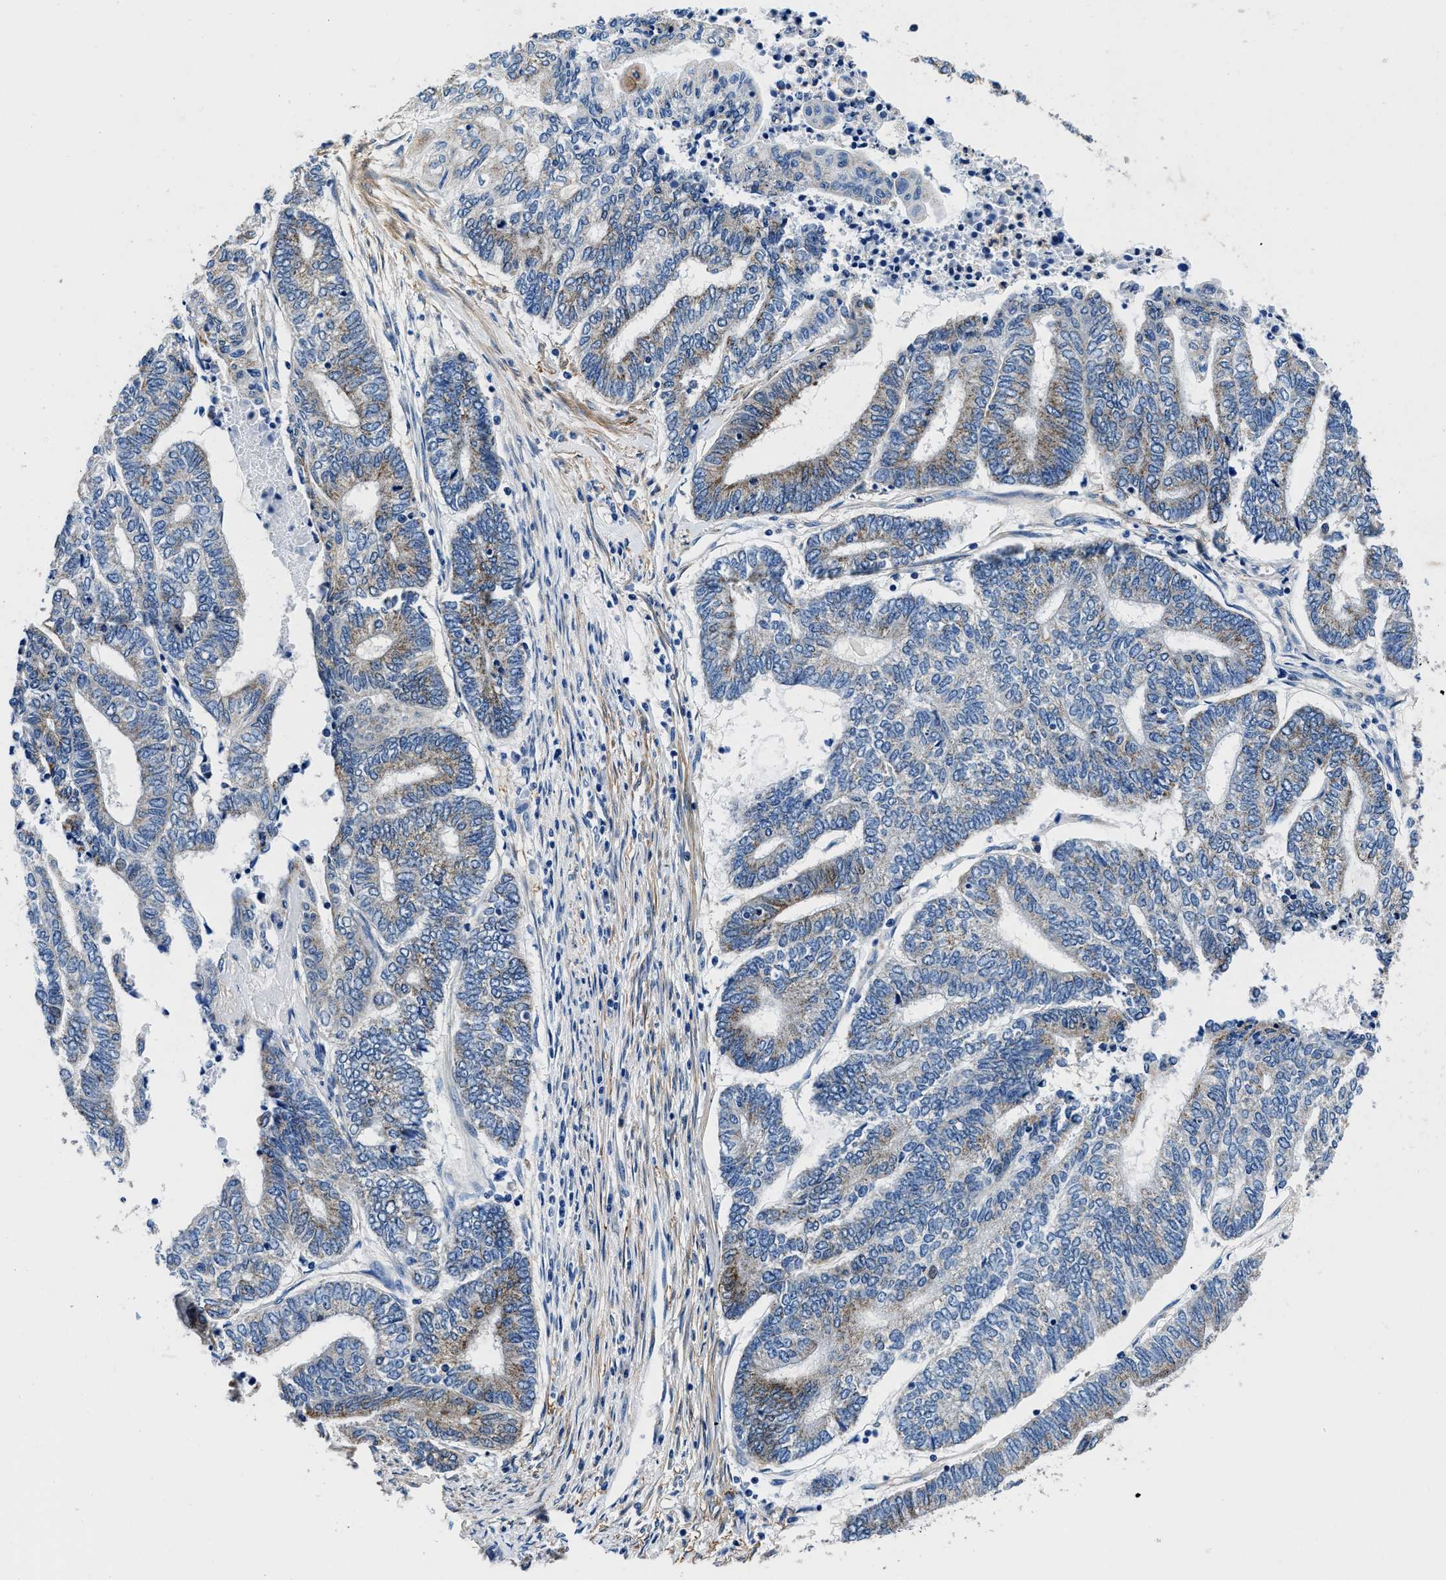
{"staining": {"intensity": "moderate", "quantity": "25%-75%", "location": "cytoplasmic/membranous"}, "tissue": "endometrial cancer", "cell_type": "Tumor cells", "image_type": "cancer", "snomed": [{"axis": "morphology", "description": "Adenocarcinoma, NOS"}, {"axis": "topography", "description": "Uterus"}, {"axis": "topography", "description": "Endometrium"}], "caption": "A high-resolution image shows immunohistochemistry (IHC) staining of endometrial adenocarcinoma, which demonstrates moderate cytoplasmic/membranous positivity in about 25%-75% of tumor cells. Using DAB (3,3'-diaminobenzidine) (brown) and hematoxylin (blue) stains, captured at high magnification using brightfield microscopy.", "gene": "NEU1", "patient": {"sex": "female", "age": 70}}